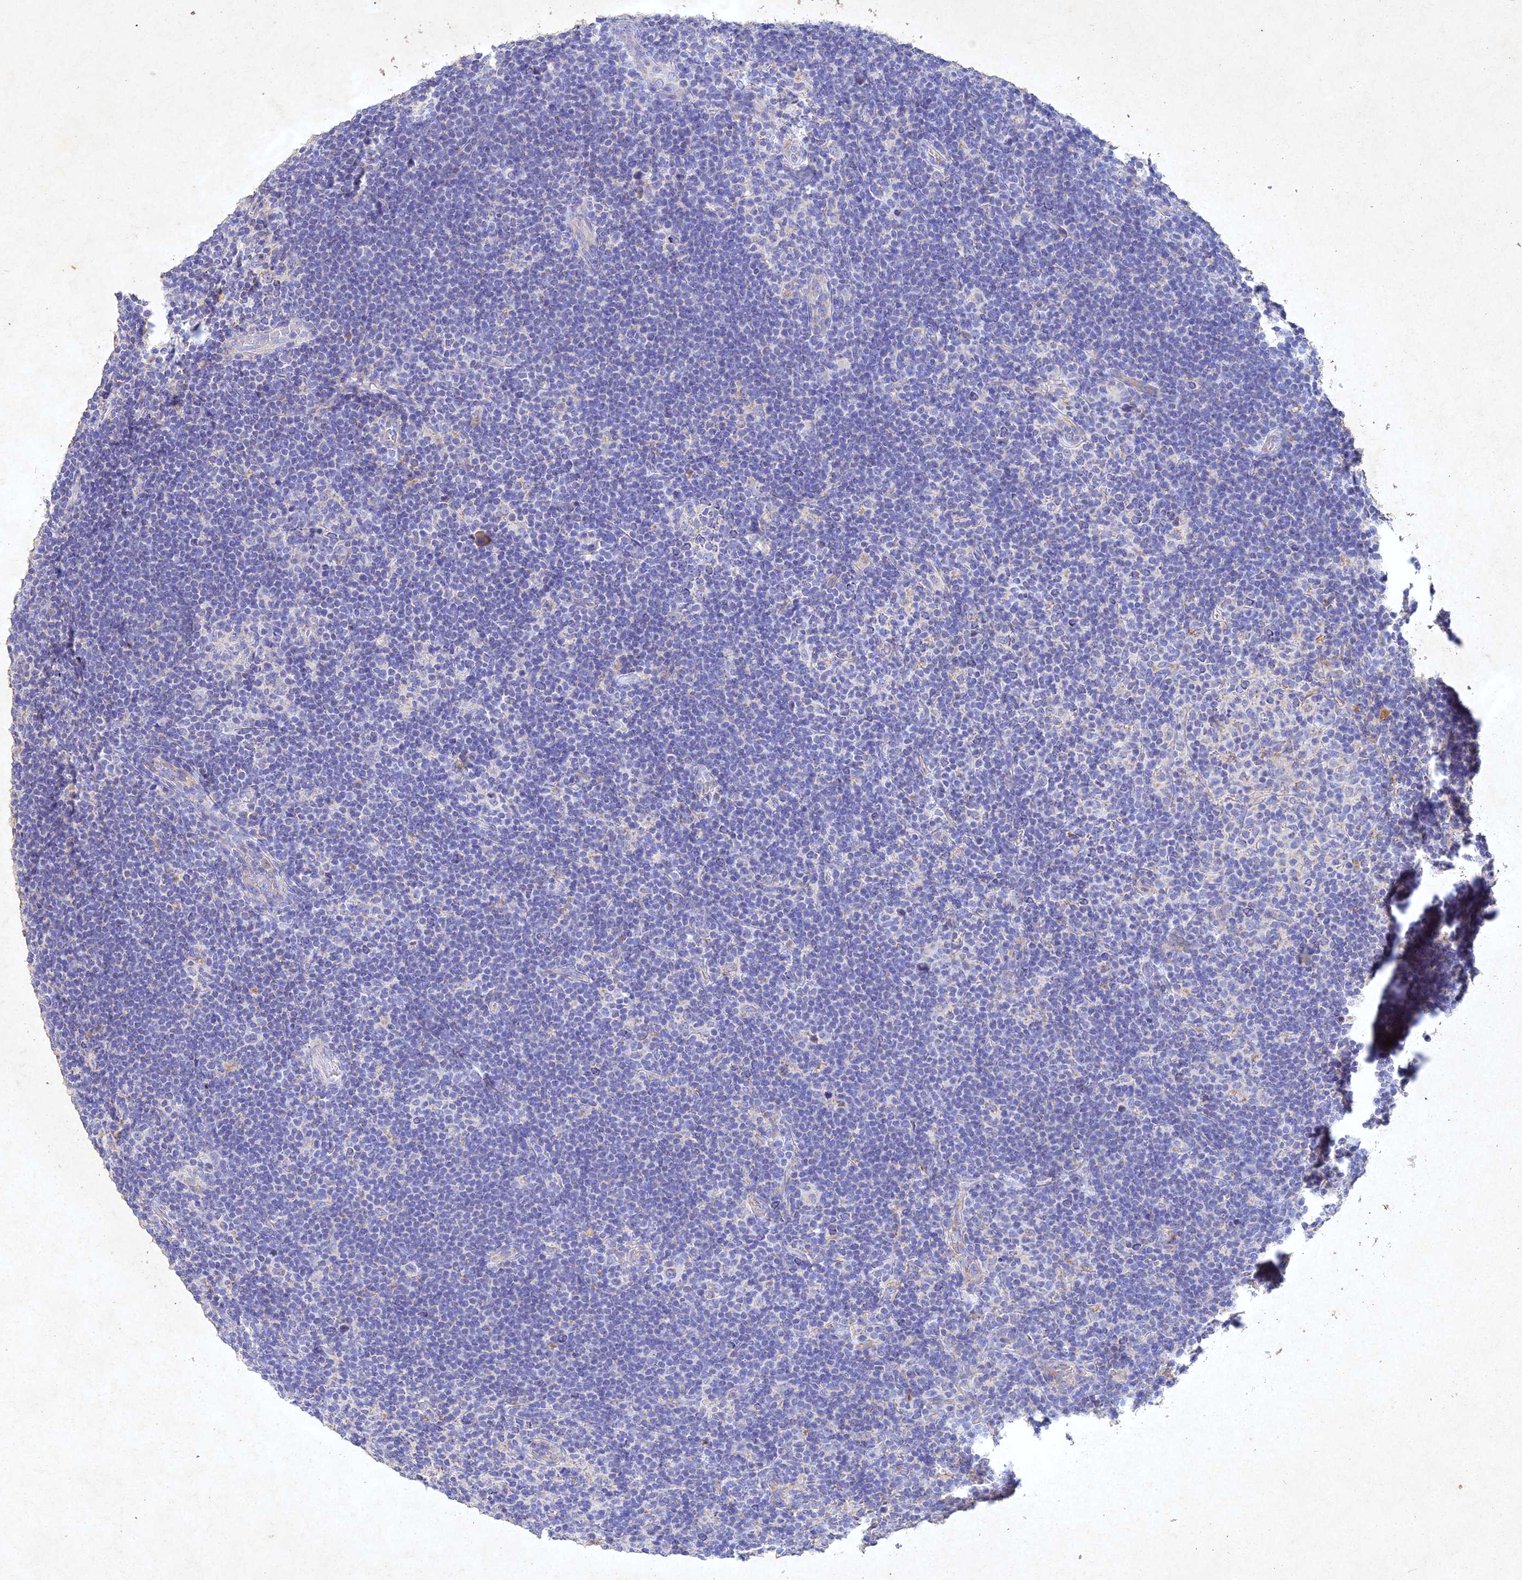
{"staining": {"intensity": "negative", "quantity": "none", "location": "none"}, "tissue": "lymphoma", "cell_type": "Tumor cells", "image_type": "cancer", "snomed": [{"axis": "morphology", "description": "Hodgkin's disease, NOS"}, {"axis": "topography", "description": "Lymph node"}], "caption": "Immunohistochemistry (IHC) photomicrograph of neoplastic tissue: human lymphoma stained with DAB (3,3'-diaminobenzidine) demonstrates no significant protein positivity in tumor cells.", "gene": "NDUFV1", "patient": {"sex": "female", "age": 57}}